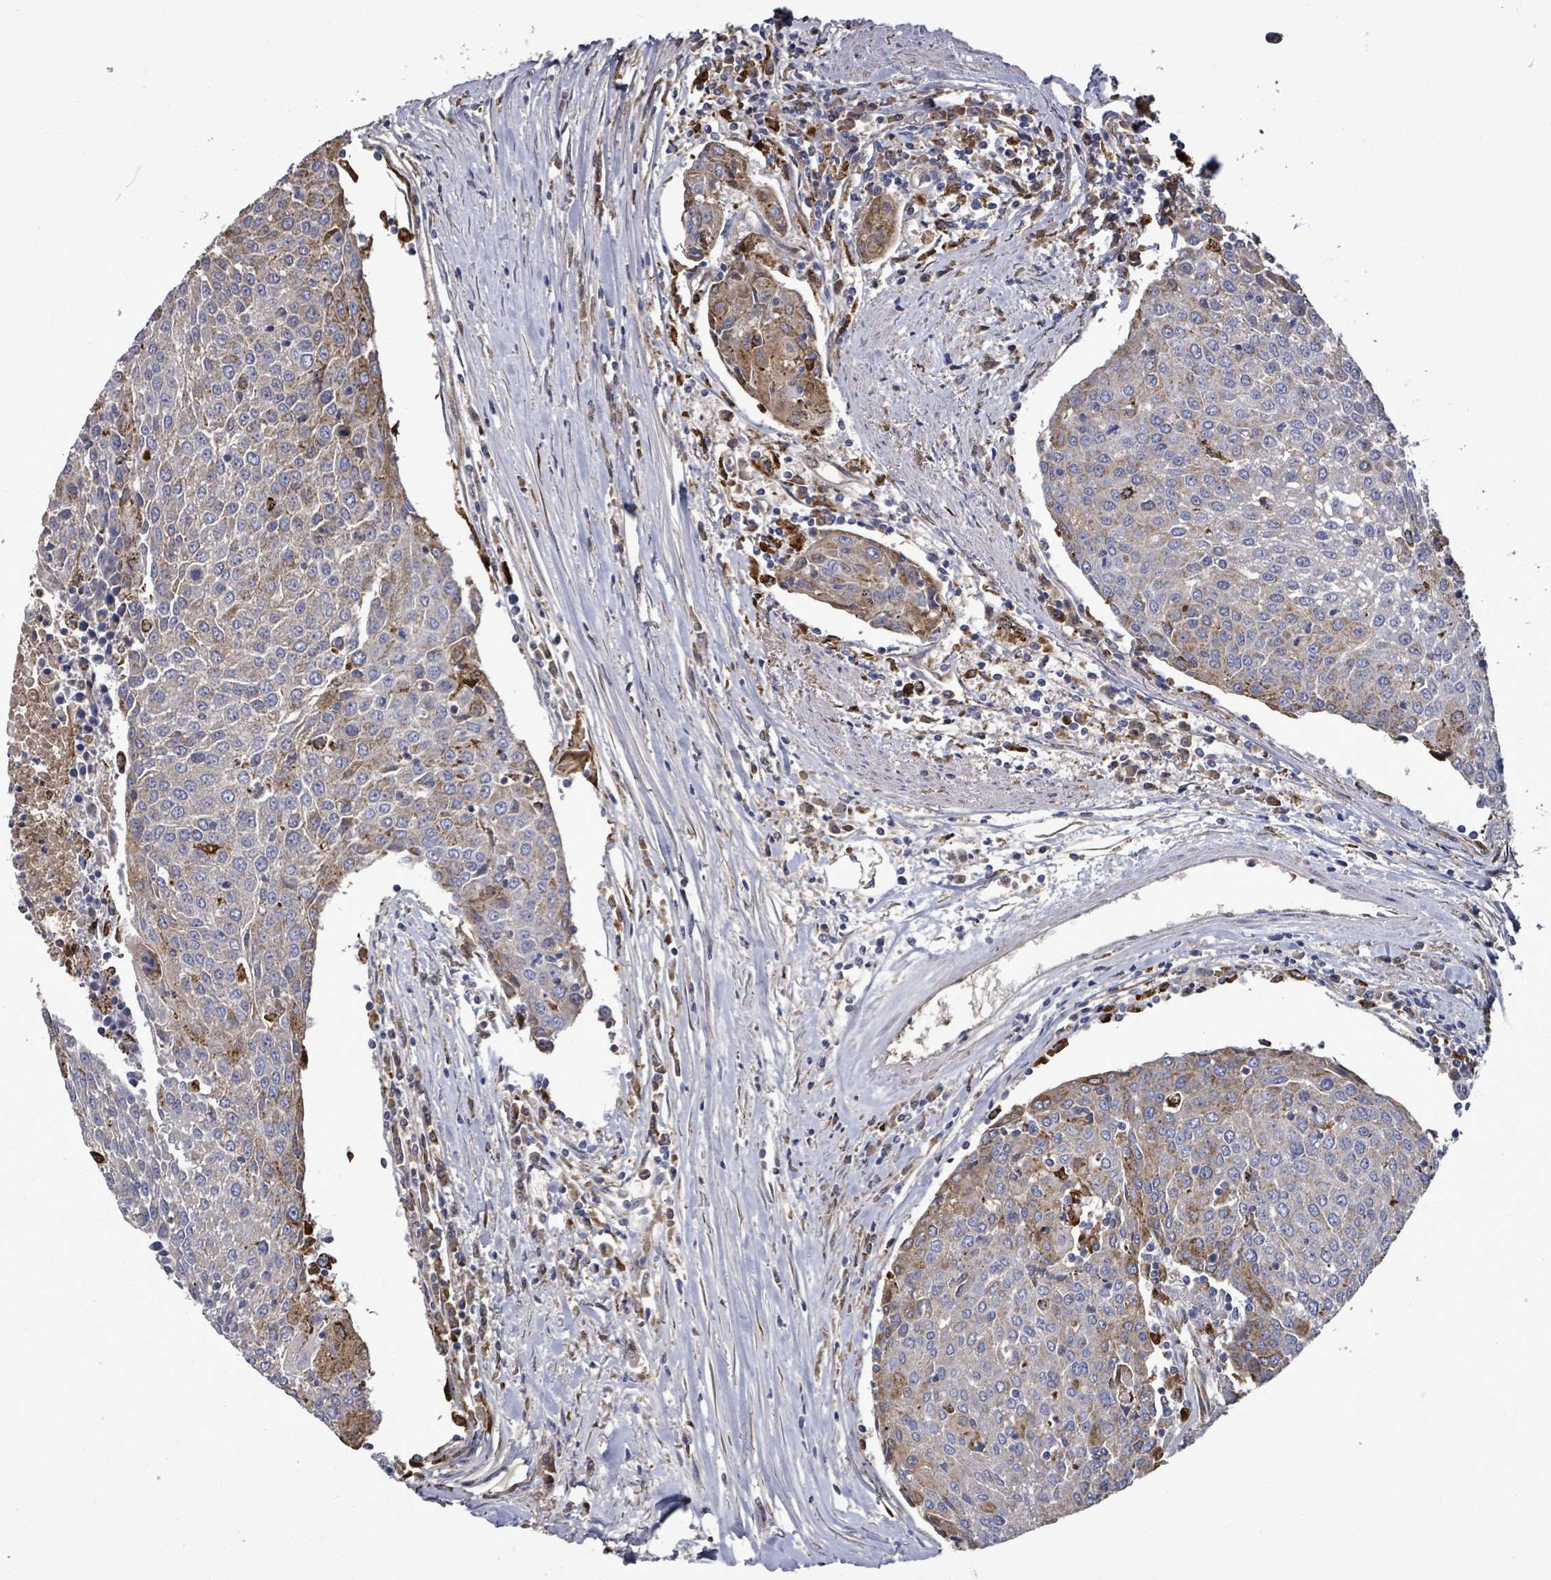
{"staining": {"intensity": "moderate", "quantity": "<25%", "location": "cytoplasmic/membranous"}, "tissue": "urothelial cancer", "cell_type": "Tumor cells", "image_type": "cancer", "snomed": [{"axis": "morphology", "description": "Urothelial carcinoma, High grade"}, {"axis": "topography", "description": "Urinary bladder"}], "caption": "High-grade urothelial carcinoma stained with DAB (3,3'-diaminobenzidine) immunohistochemistry (IHC) reveals low levels of moderate cytoplasmic/membranous expression in approximately <25% of tumor cells. Immunohistochemistry stains the protein of interest in brown and the nuclei are stained blue.", "gene": "MTMR12", "patient": {"sex": "female", "age": 85}}